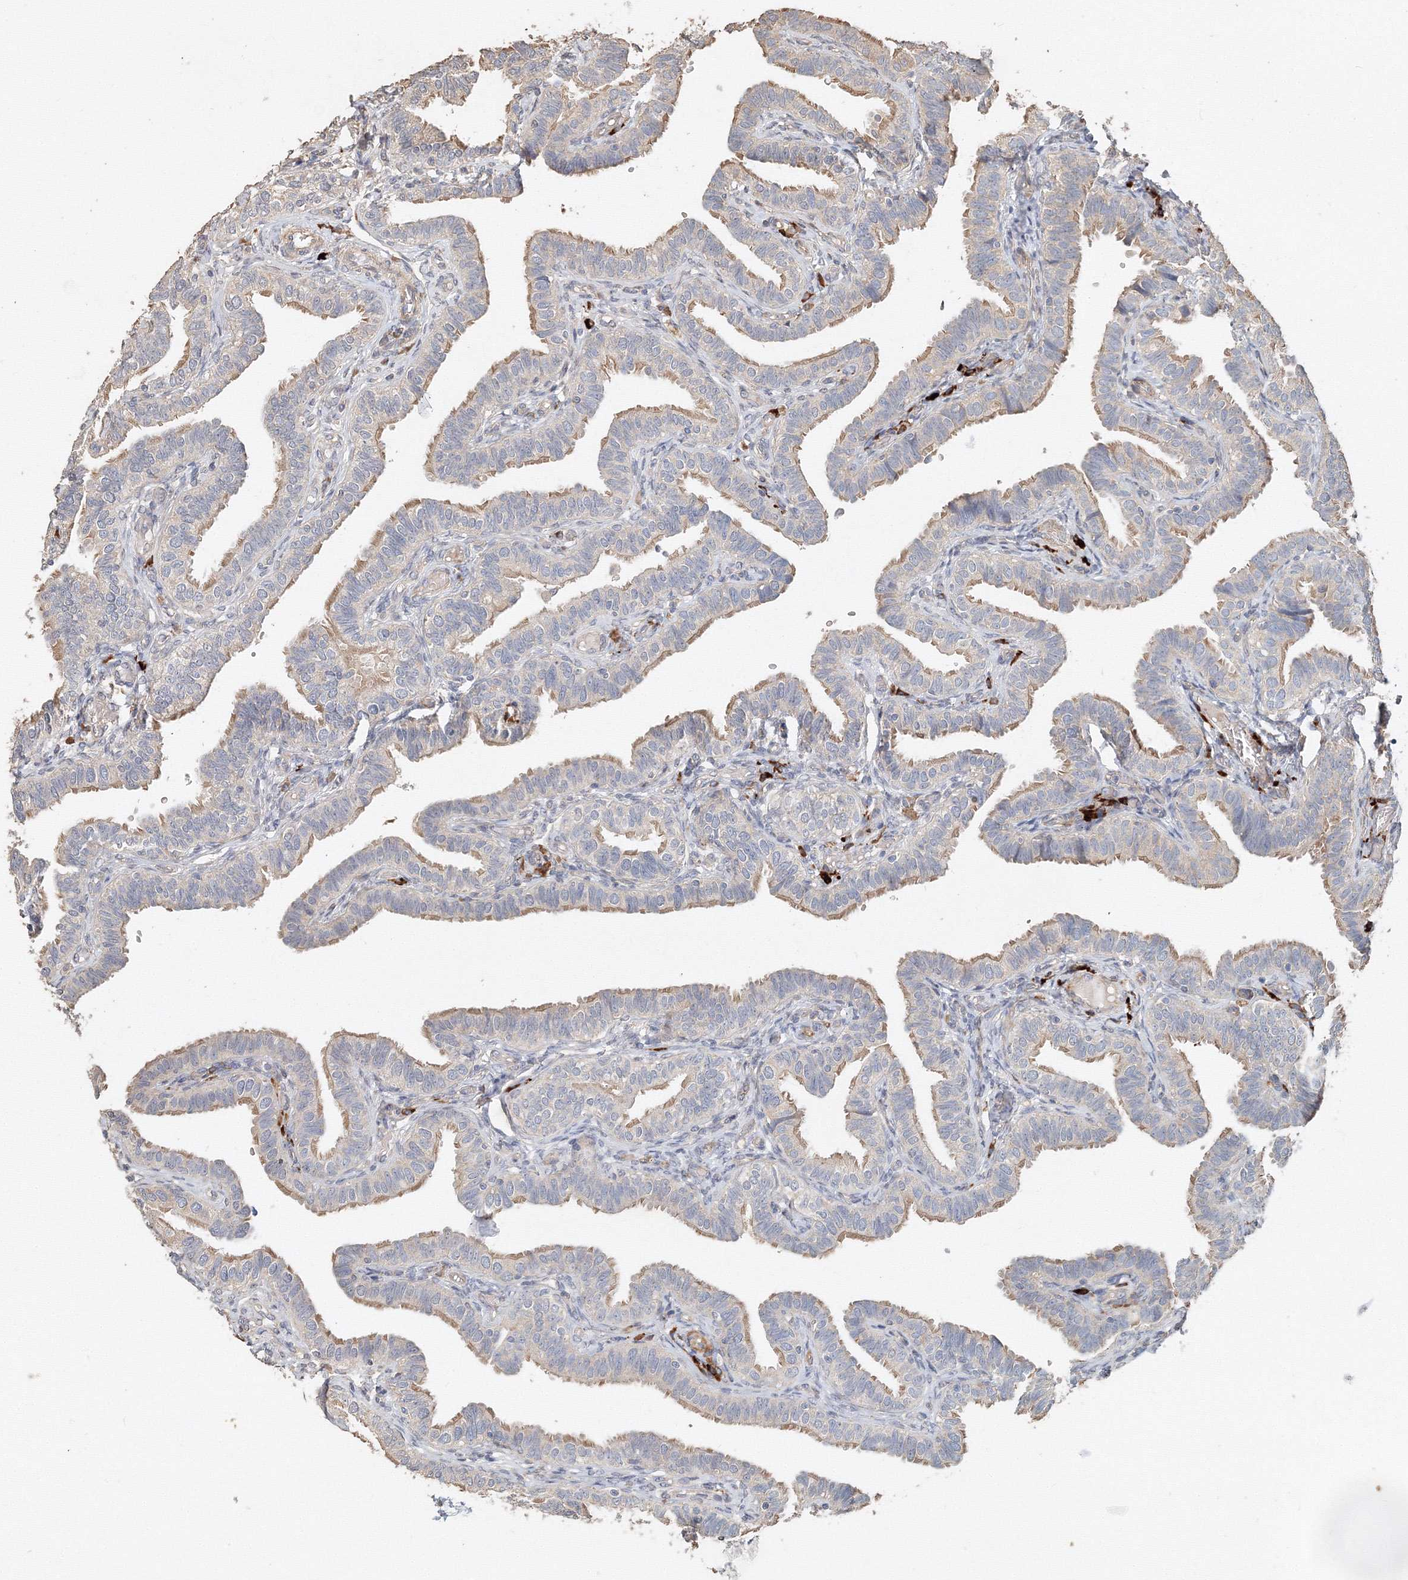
{"staining": {"intensity": "weak", "quantity": "<25%", "location": "cytoplasmic/membranous"}, "tissue": "fallopian tube", "cell_type": "Glandular cells", "image_type": "normal", "snomed": [{"axis": "morphology", "description": "Normal tissue, NOS"}, {"axis": "topography", "description": "Fallopian tube"}], "caption": "IHC micrograph of benign human fallopian tube stained for a protein (brown), which displays no staining in glandular cells.", "gene": "NALF2", "patient": {"sex": "female", "age": 39}}